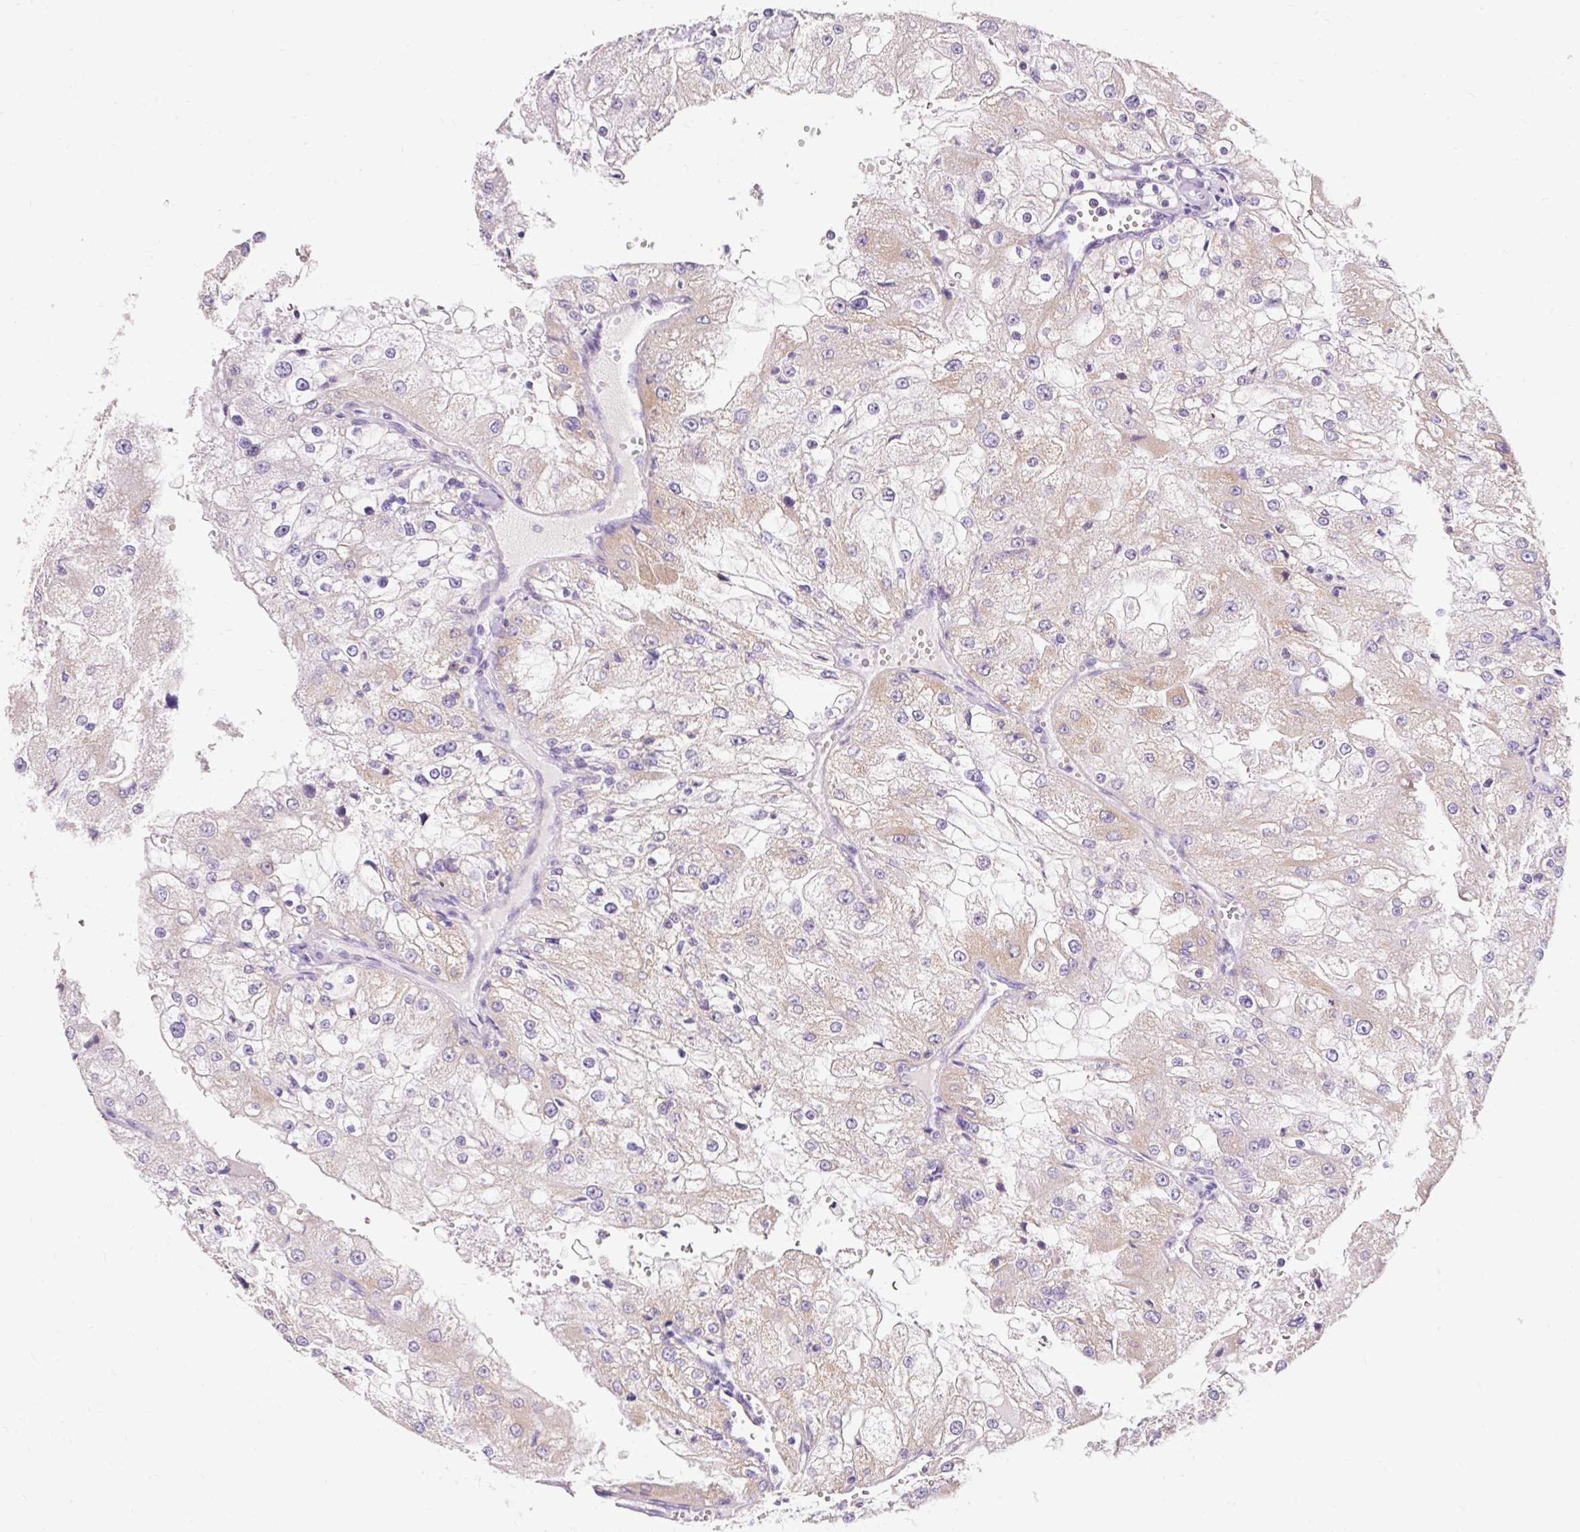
{"staining": {"intensity": "negative", "quantity": "none", "location": "none"}, "tissue": "renal cancer", "cell_type": "Tumor cells", "image_type": "cancer", "snomed": [{"axis": "morphology", "description": "Adenocarcinoma, NOS"}, {"axis": "topography", "description": "Kidney"}], "caption": "High magnification brightfield microscopy of renal adenocarcinoma stained with DAB (brown) and counterstained with hematoxylin (blue): tumor cells show no significant expression.", "gene": "PMAIP1", "patient": {"sex": "female", "age": 74}}